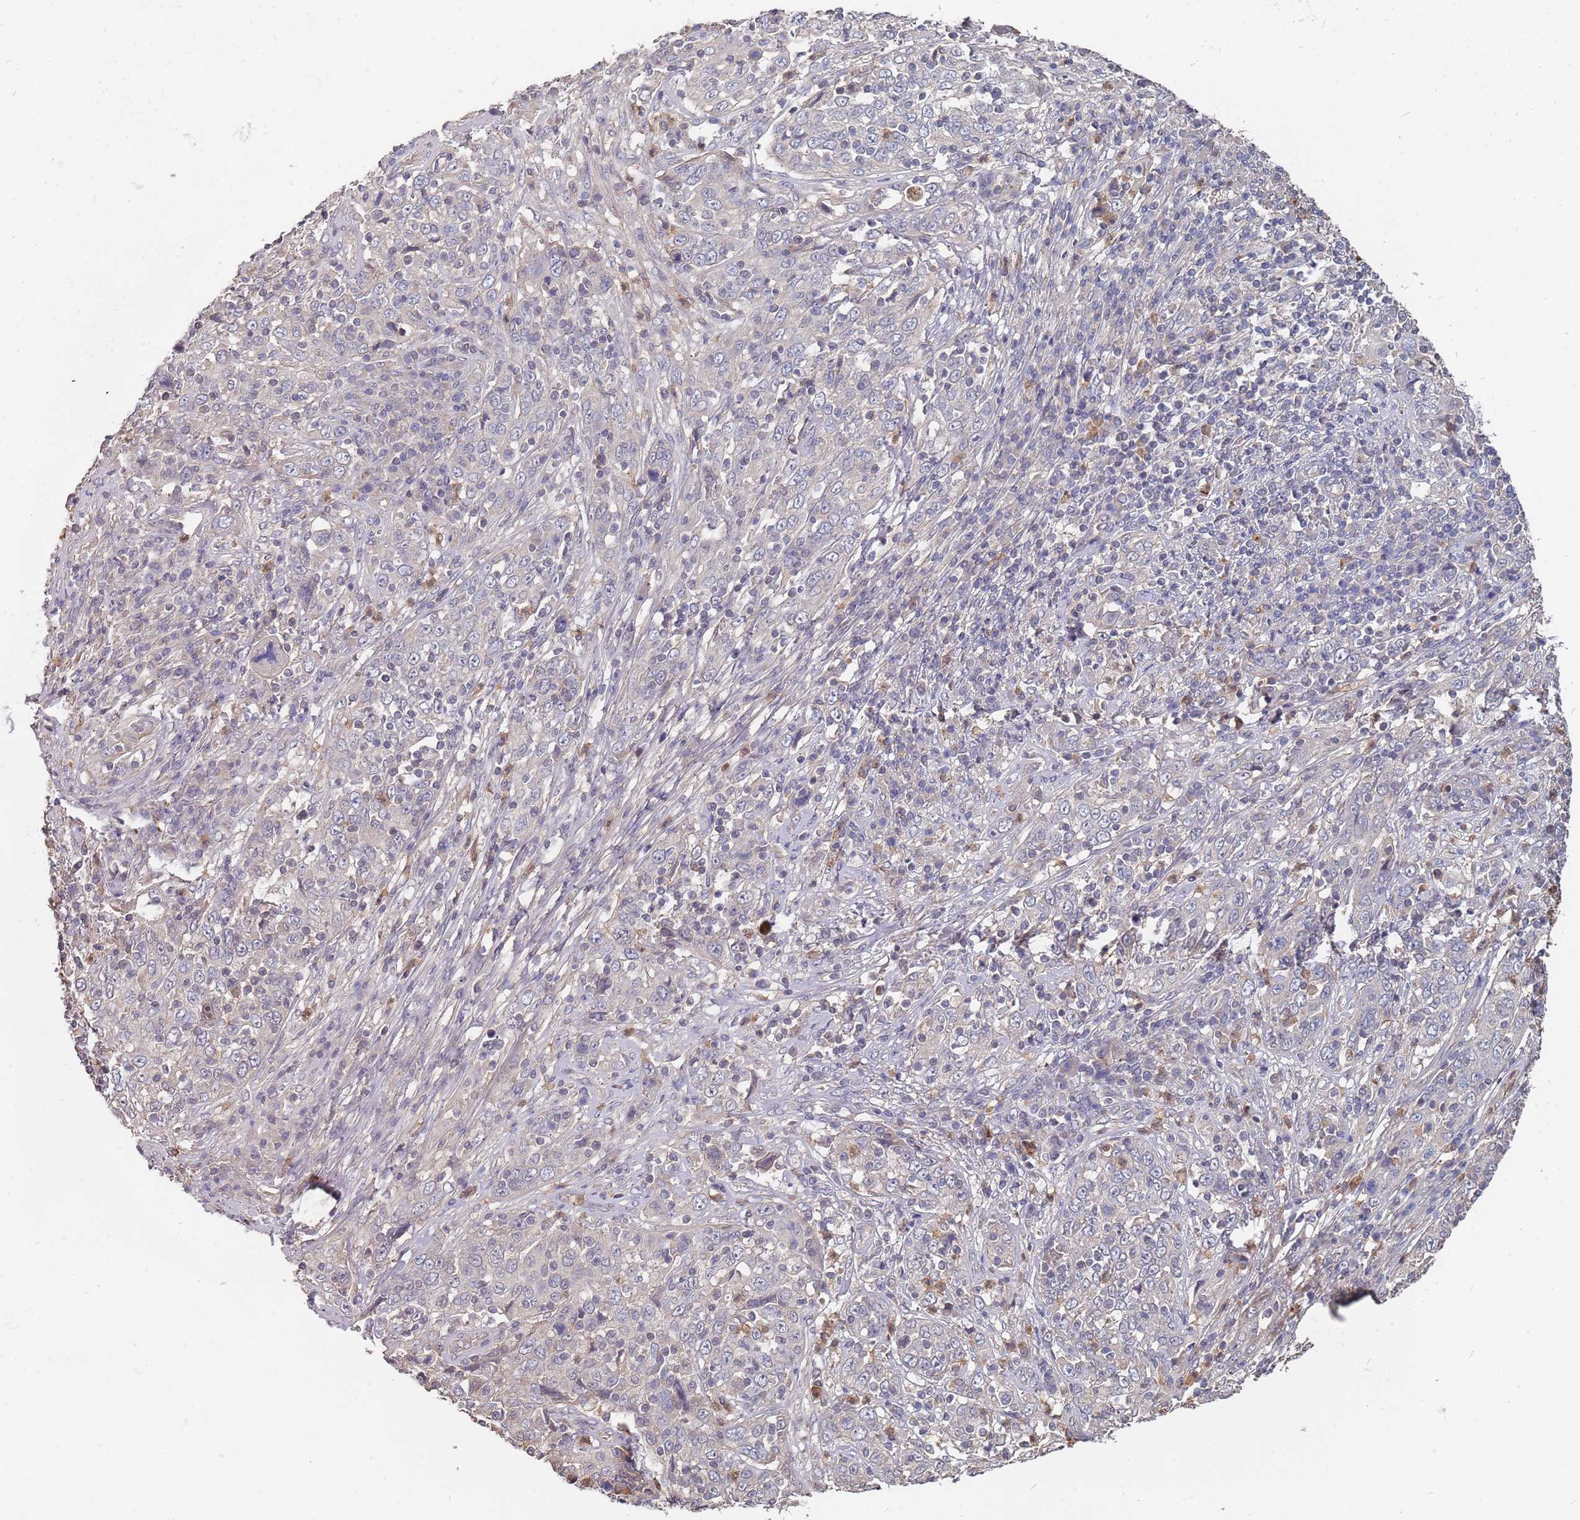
{"staining": {"intensity": "negative", "quantity": "none", "location": "none"}, "tissue": "cervical cancer", "cell_type": "Tumor cells", "image_type": "cancer", "snomed": [{"axis": "morphology", "description": "Squamous cell carcinoma, NOS"}, {"axis": "topography", "description": "Cervix"}], "caption": "This is an IHC micrograph of human cervical squamous cell carcinoma. There is no positivity in tumor cells.", "gene": "TCEANC2", "patient": {"sex": "female", "age": 46}}